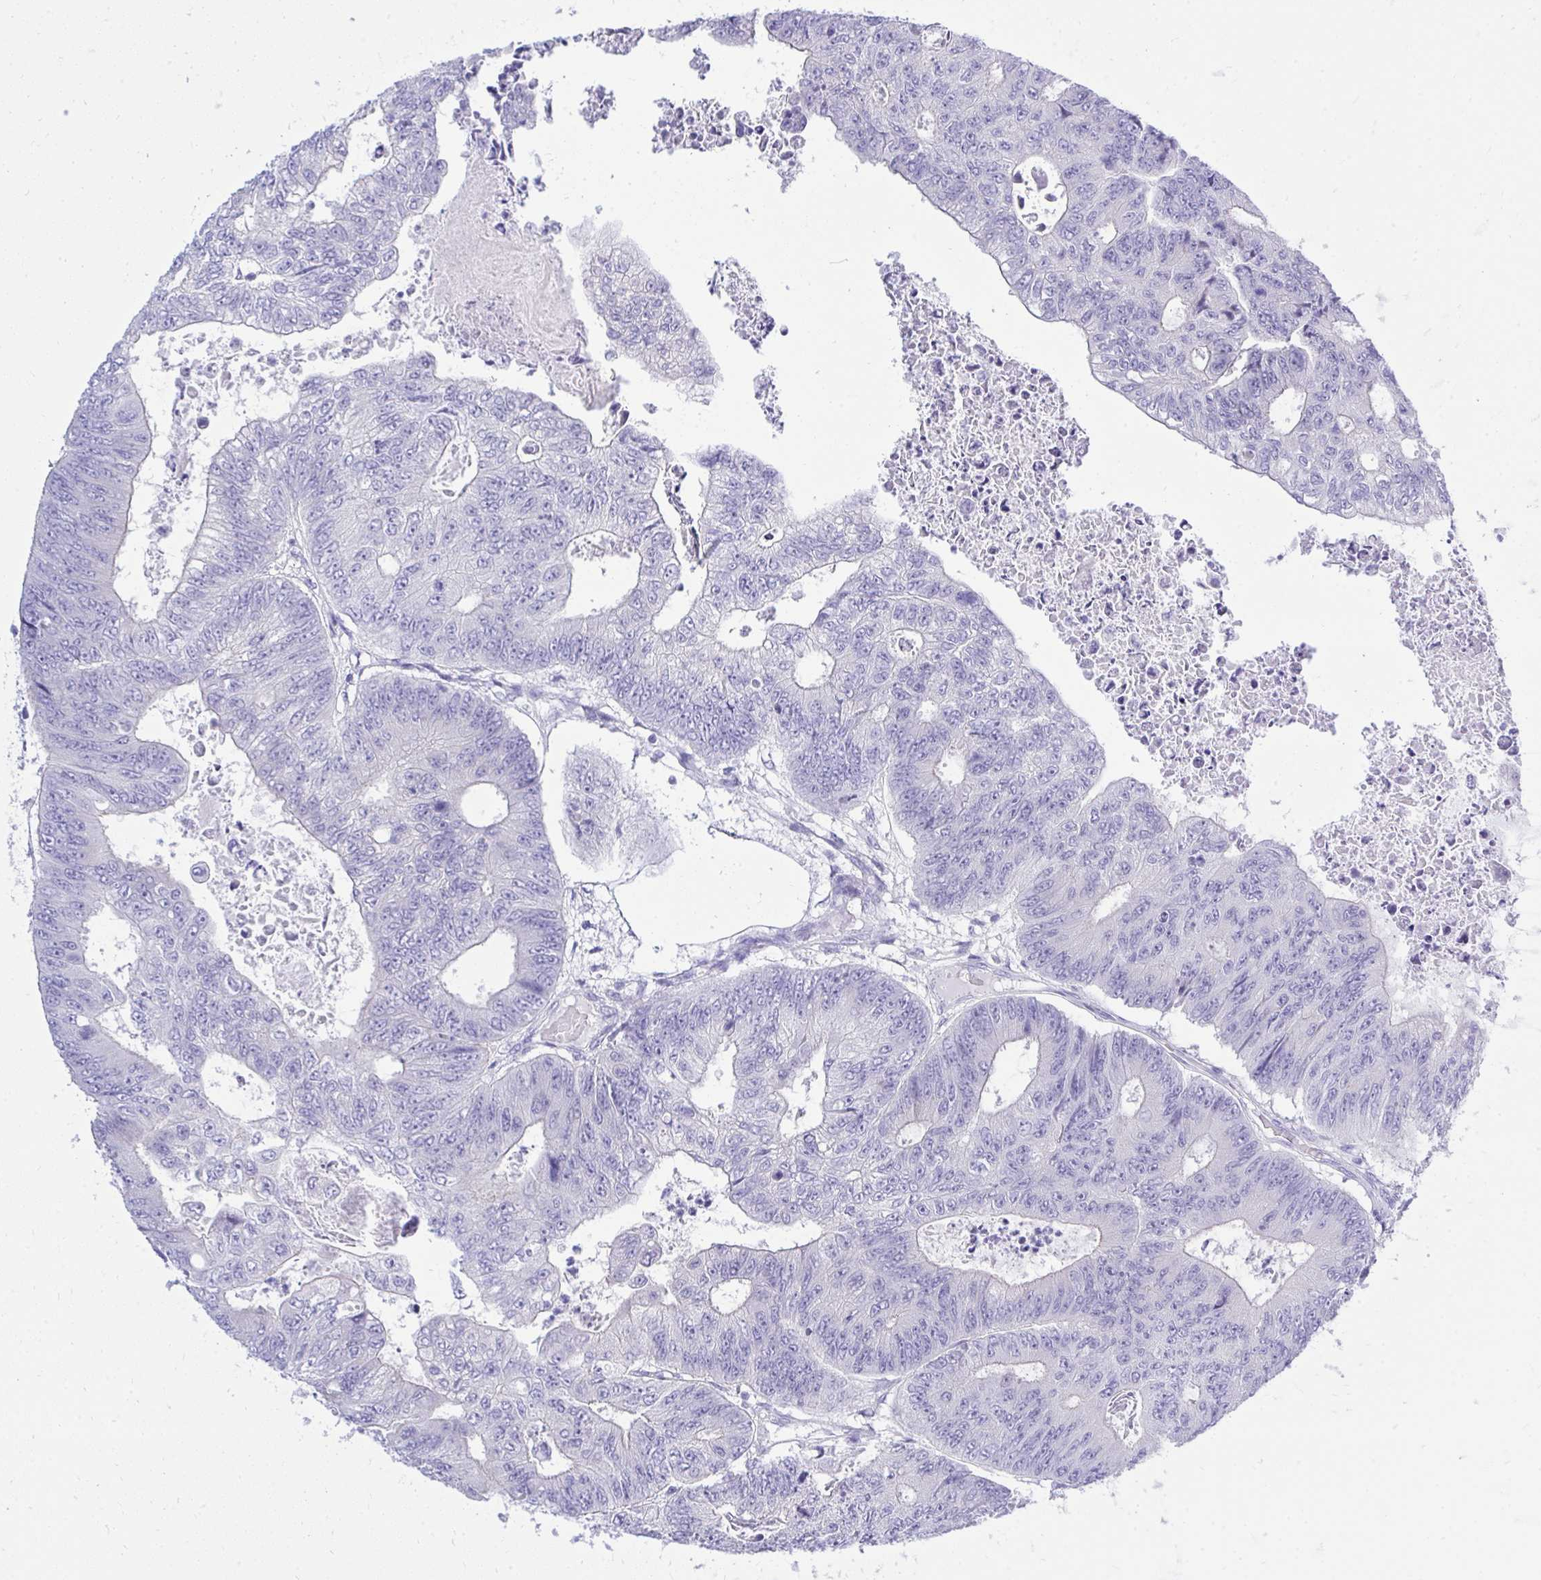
{"staining": {"intensity": "negative", "quantity": "none", "location": "none"}, "tissue": "colorectal cancer", "cell_type": "Tumor cells", "image_type": "cancer", "snomed": [{"axis": "morphology", "description": "Adenocarcinoma, NOS"}, {"axis": "topography", "description": "Colon"}], "caption": "Colorectal cancer (adenocarcinoma) was stained to show a protein in brown. There is no significant positivity in tumor cells.", "gene": "PSD", "patient": {"sex": "female", "age": 48}}